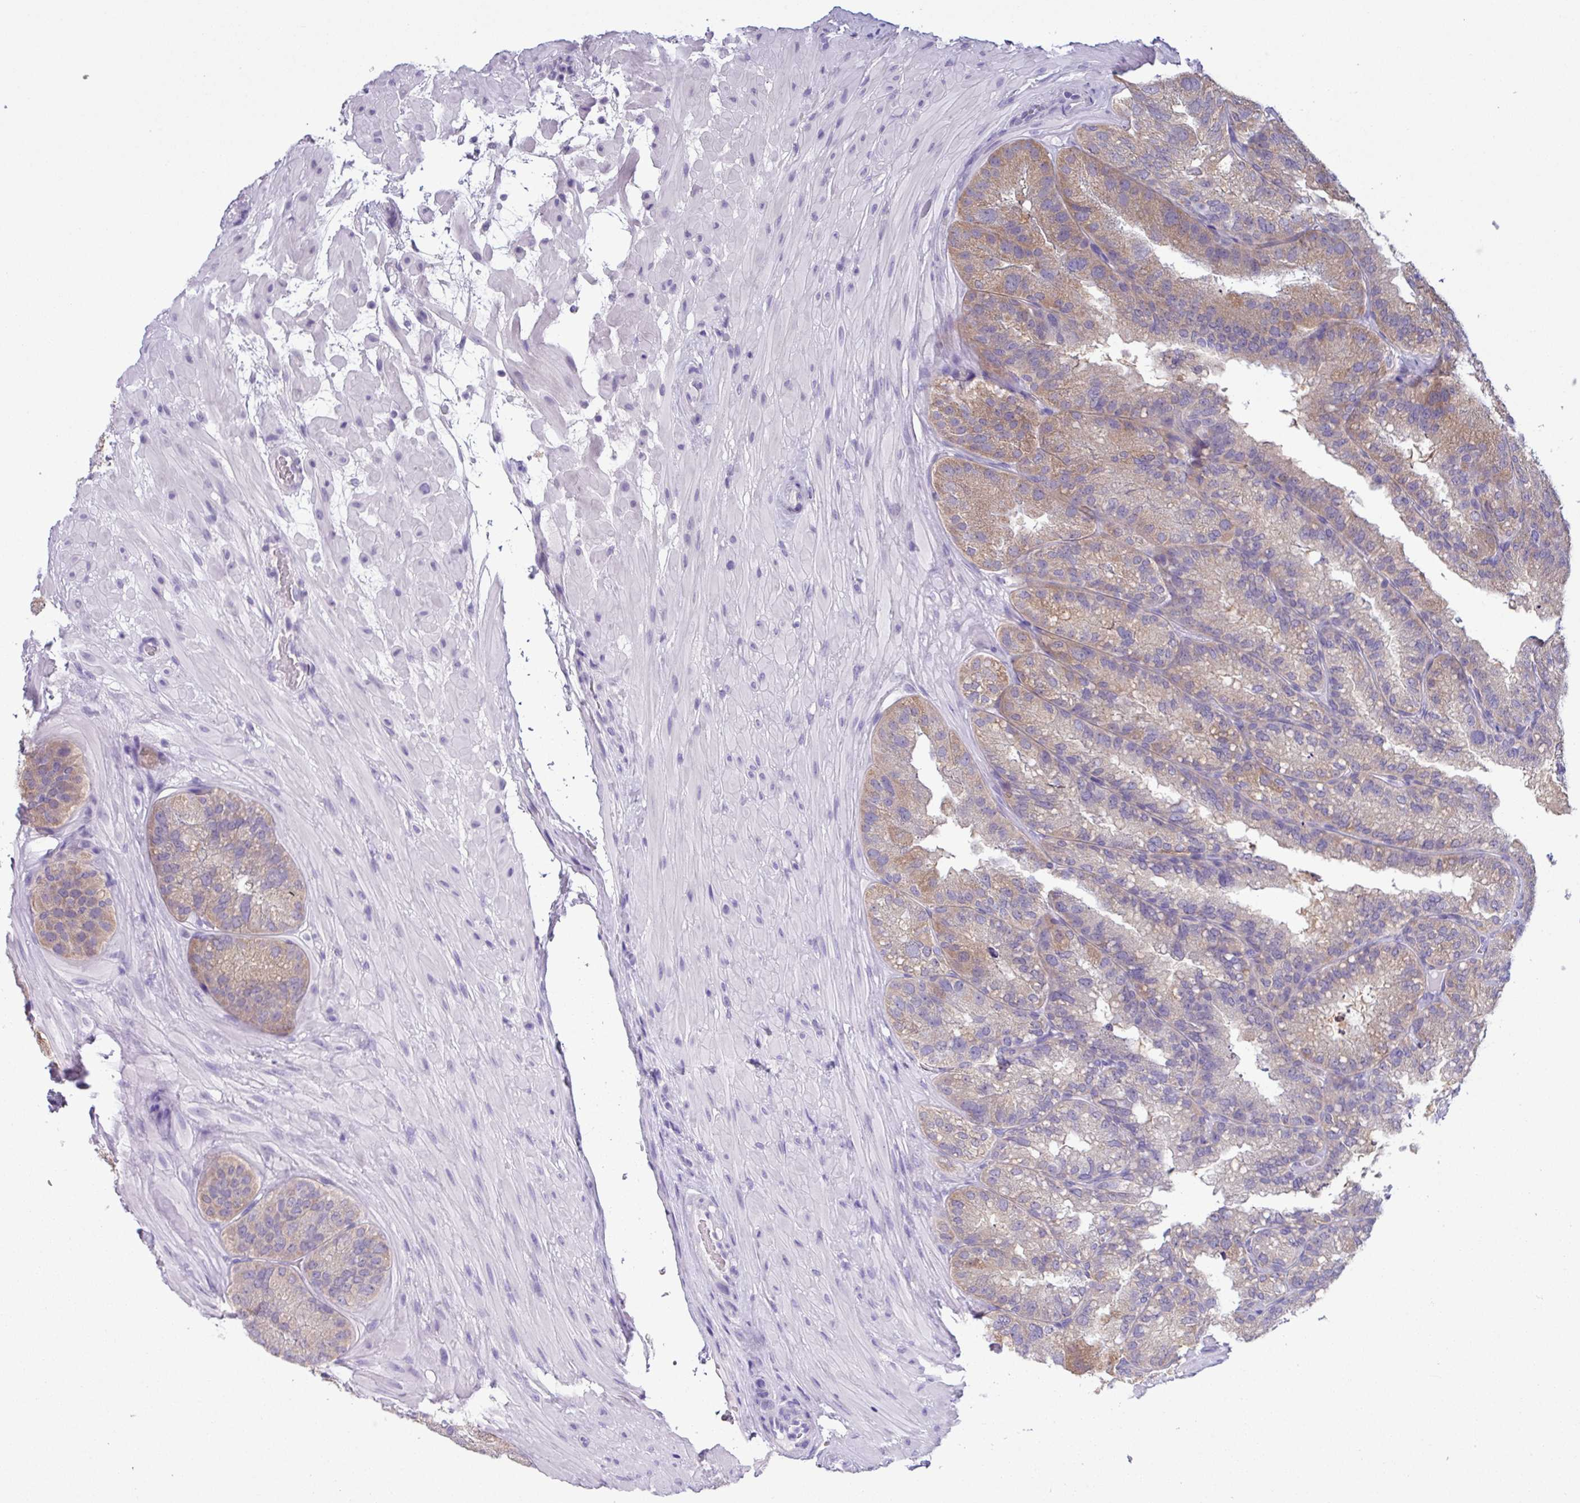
{"staining": {"intensity": "moderate", "quantity": ">75%", "location": "cytoplasmic/membranous"}, "tissue": "seminal vesicle", "cell_type": "Glandular cells", "image_type": "normal", "snomed": [{"axis": "morphology", "description": "Normal tissue, NOS"}, {"axis": "topography", "description": "Seminal veicle"}], "caption": "This is a photomicrograph of immunohistochemistry staining of benign seminal vesicle, which shows moderate expression in the cytoplasmic/membranous of glandular cells.", "gene": "C20orf27", "patient": {"sex": "male", "age": 58}}